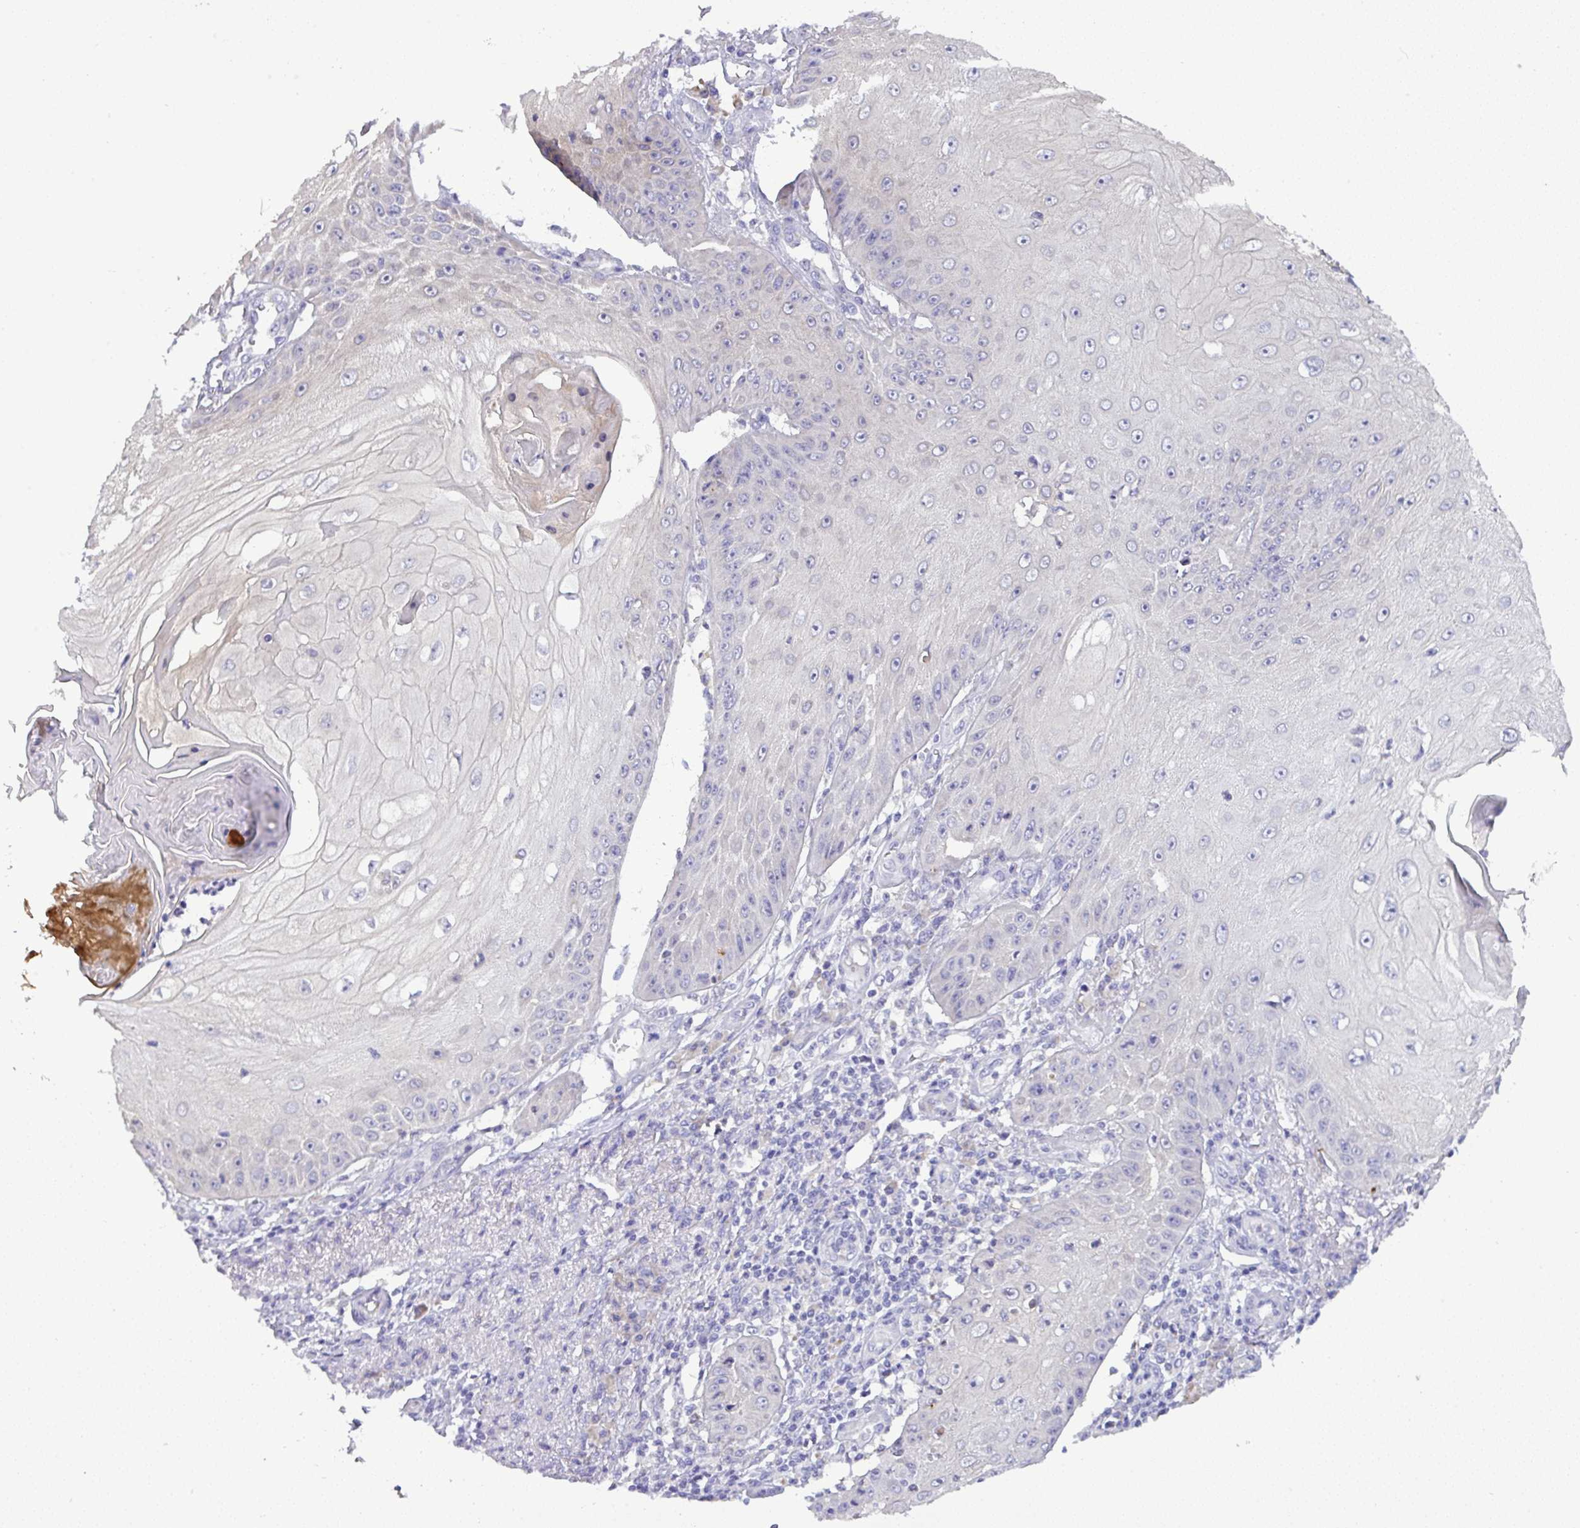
{"staining": {"intensity": "negative", "quantity": "none", "location": "none"}, "tissue": "skin cancer", "cell_type": "Tumor cells", "image_type": "cancer", "snomed": [{"axis": "morphology", "description": "Squamous cell carcinoma, NOS"}, {"axis": "topography", "description": "Skin"}], "caption": "An immunohistochemistry (IHC) micrograph of skin cancer is shown. There is no staining in tumor cells of skin cancer. (DAB IHC visualized using brightfield microscopy, high magnification).", "gene": "ST8SIA2", "patient": {"sex": "male", "age": 70}}